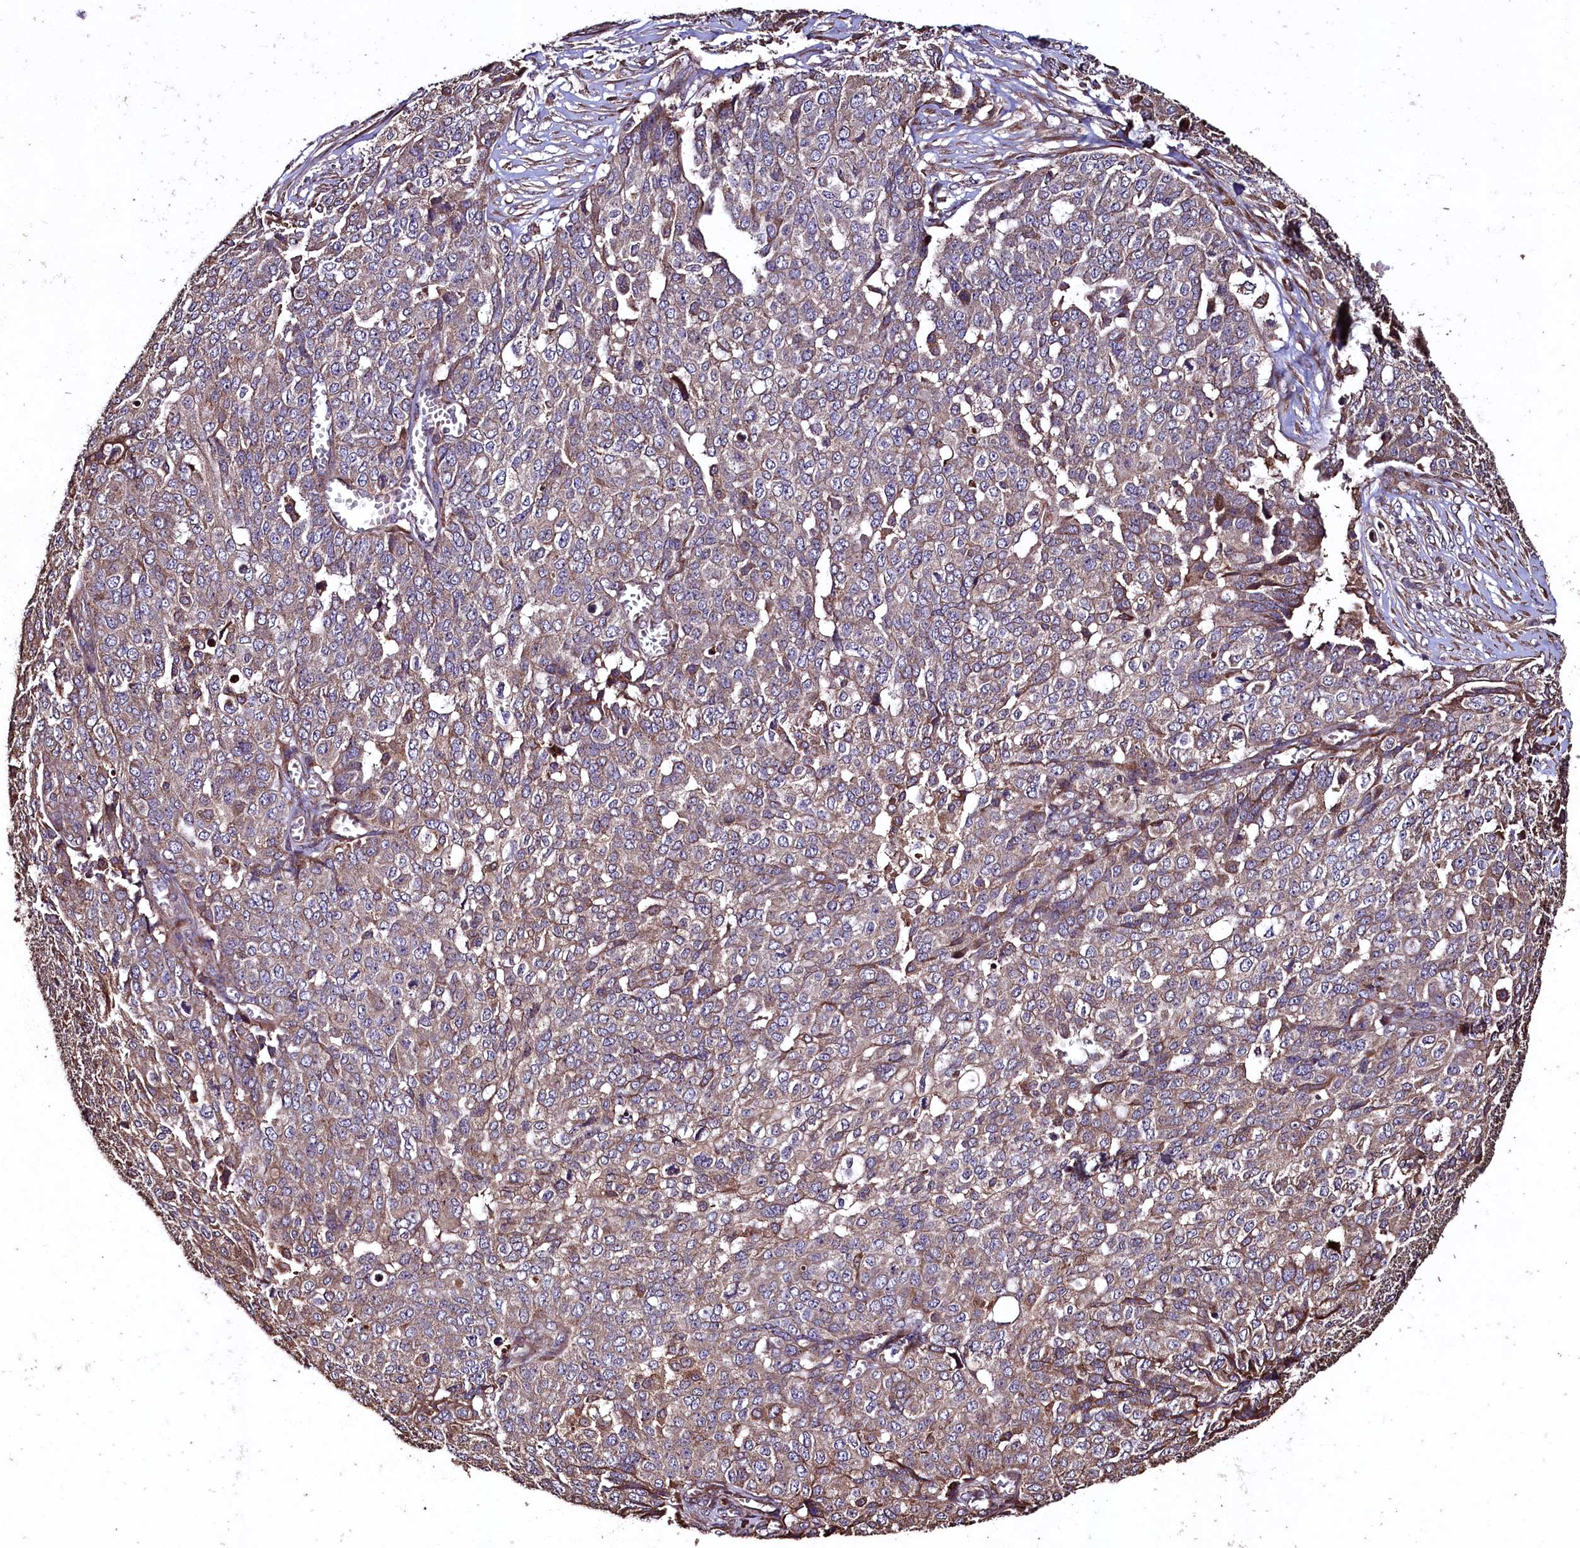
{"staining": {"intensity": "weak", "quantity": "25%-75%", "location": "cytoplasmic/membranous"}, "tissue": "ovarian cancer", "cell_type": "Tumor cells", "image_type": "cancer", "snomed": [{"axis": "morphology", "description": "Cystadenocarcinoma, serous, NOS"}, {"axis": "topography", "description": "Soft tissue"}, {"axis": "topography", "description": "Ovary"}], "caption": "IHC (DAB (3,3'-diaminobenzidine)) staining of human ovarian cancer shows weak cytoplasmic/membranous protein expression in about 25%-75% of tumor cells.", "gene": "TMEM98", "patient": {"sex": "female", "age": 57}}